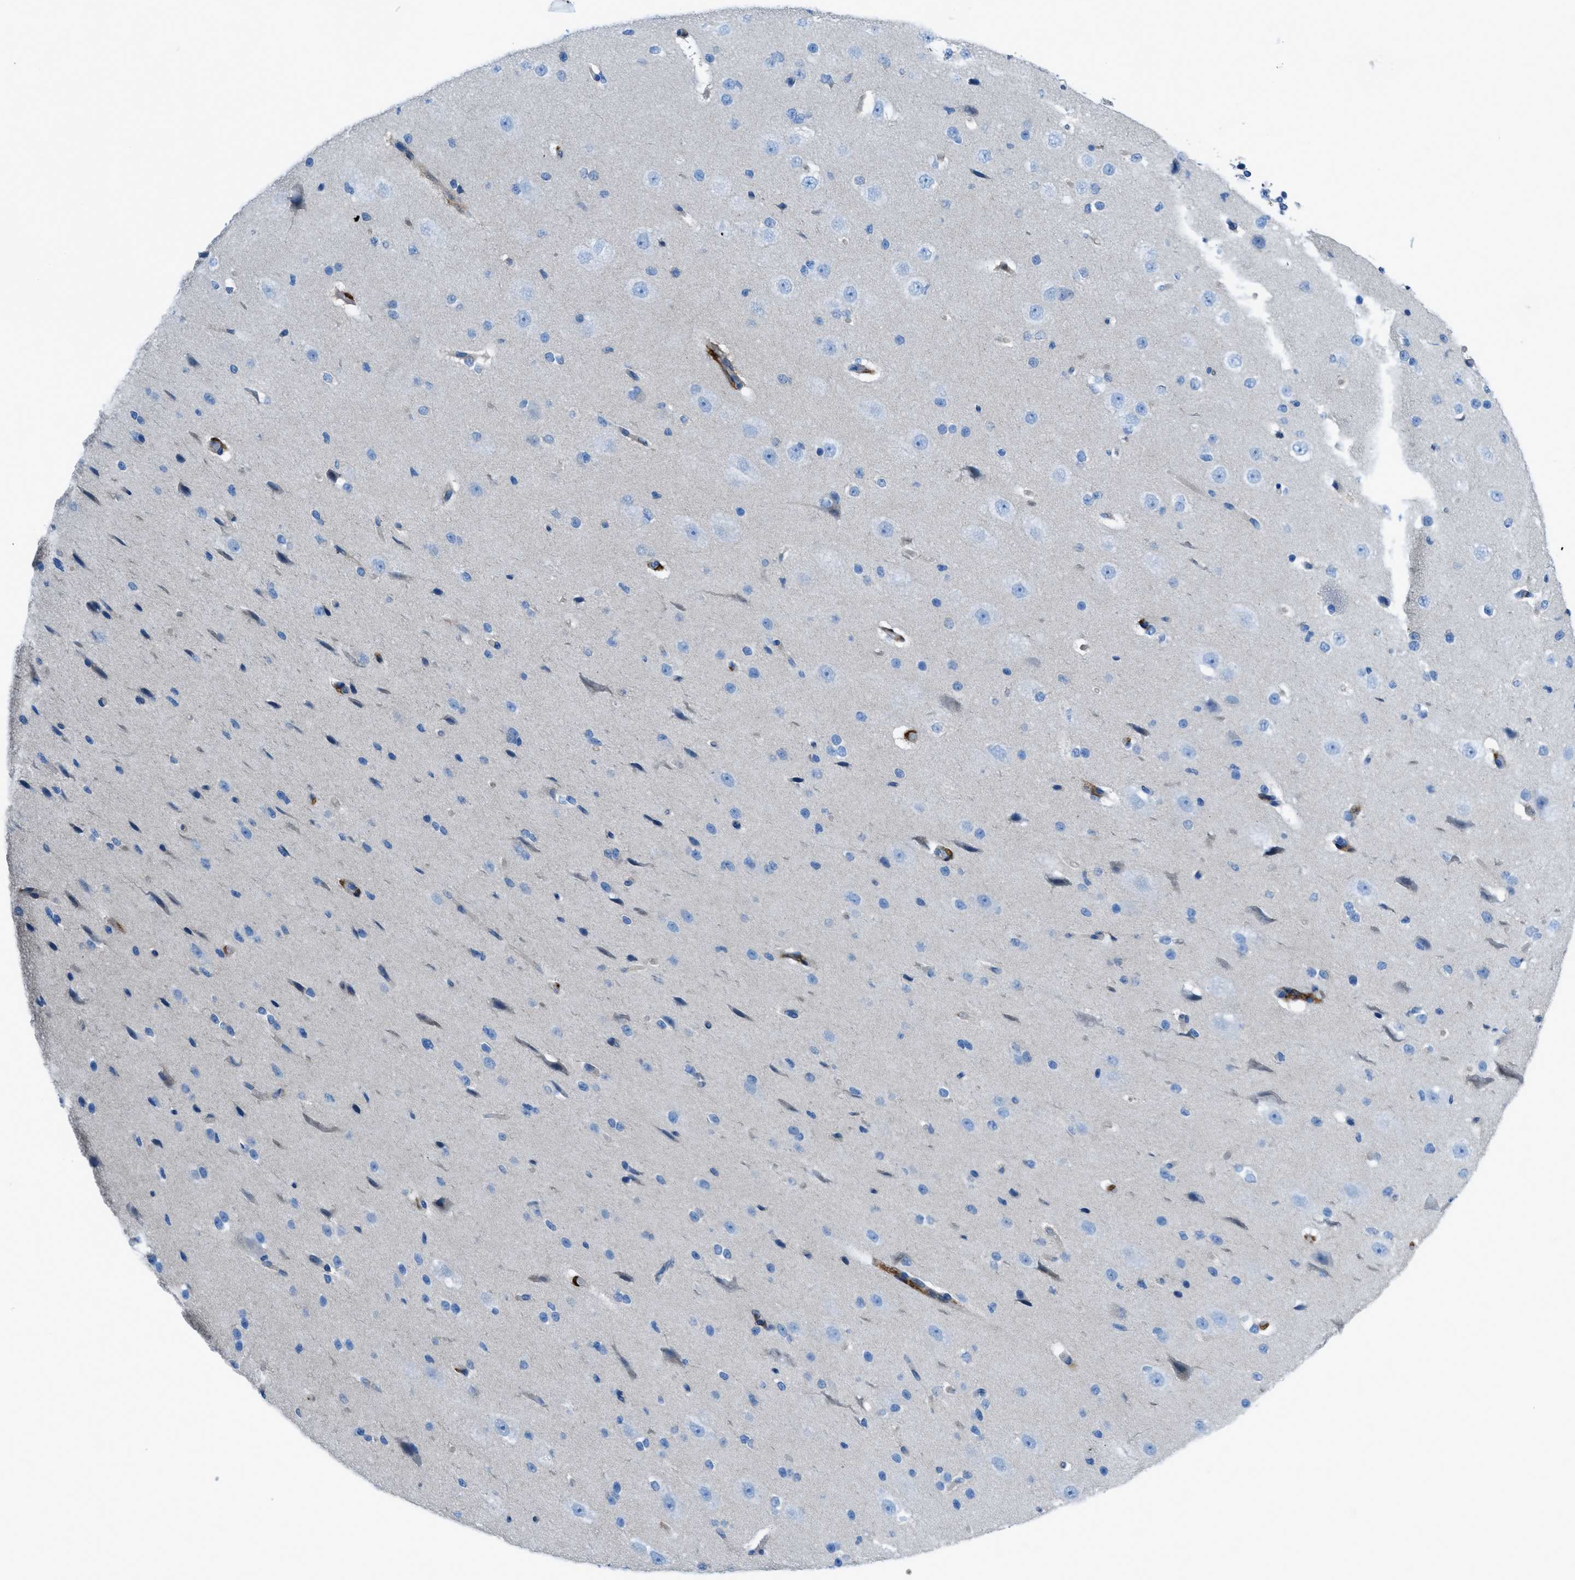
{"staining": {"intensity": "moderate", "quantity": "<25%", "location": "cytoplasmic/membranous"}, "tissue": "cerebral cortex", "cell_type": "Endothelial cells", "image_type": "normal", "snomed": [{"axis": "morphology", "description": "Normal tissue, NOS"}, {"axis": "morphology", "description": "Developmental malformation"}, {"axis": "topography", "description": "Cerebral cortex"}], "caption": "Immunohistochemical staining of unremarkable cerebral cortex demonstrates <25% levels of moderate cytoplasmic/membranous protein staining in about <25% of endothelial cells. Nuclei are stained in blue.", "gene": "EGFR", "patient": {"sex": "female", "age": 30}}